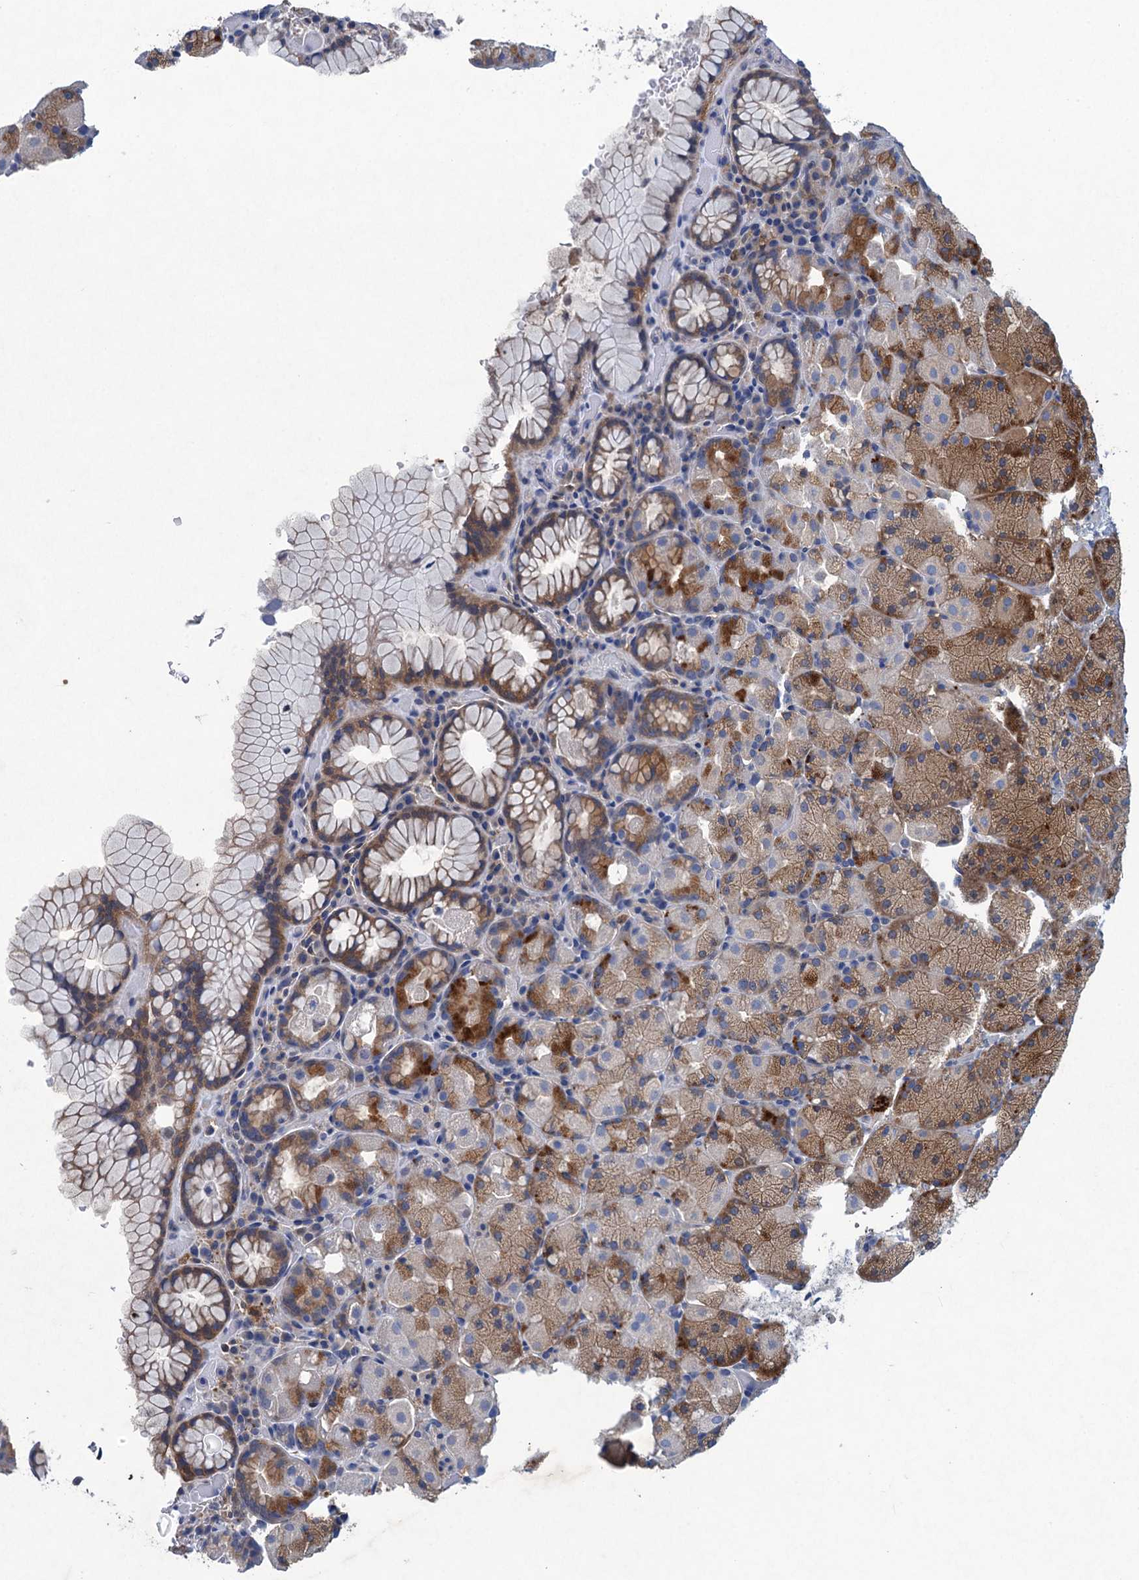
{"staining": {"intensity": "strong", "quantity": "<25%", "location": "cytoplasmic/membranous"}, "tissue": "stomach", "cell_type": "Glandular cells", "image_type": "normal", "snomed": [{"axis": "morphology", "description": "Normal tissue, NOS"}, {"axis": "topography", "description": "Stomach, upper"}, {"axis": "topography", "description": "Stomach, lower"}], "caption": "This histopathology image demonstrates benign stomach stained with immunohistochemistry (IHC) to label a protein in brown. The cytoplasmic/membranous of glandular cells show strong positivity for the protein. Nuclei are counter-stained blue.", "gene": "RTKN2", "patient": {"sex": "male", "age": 80}}